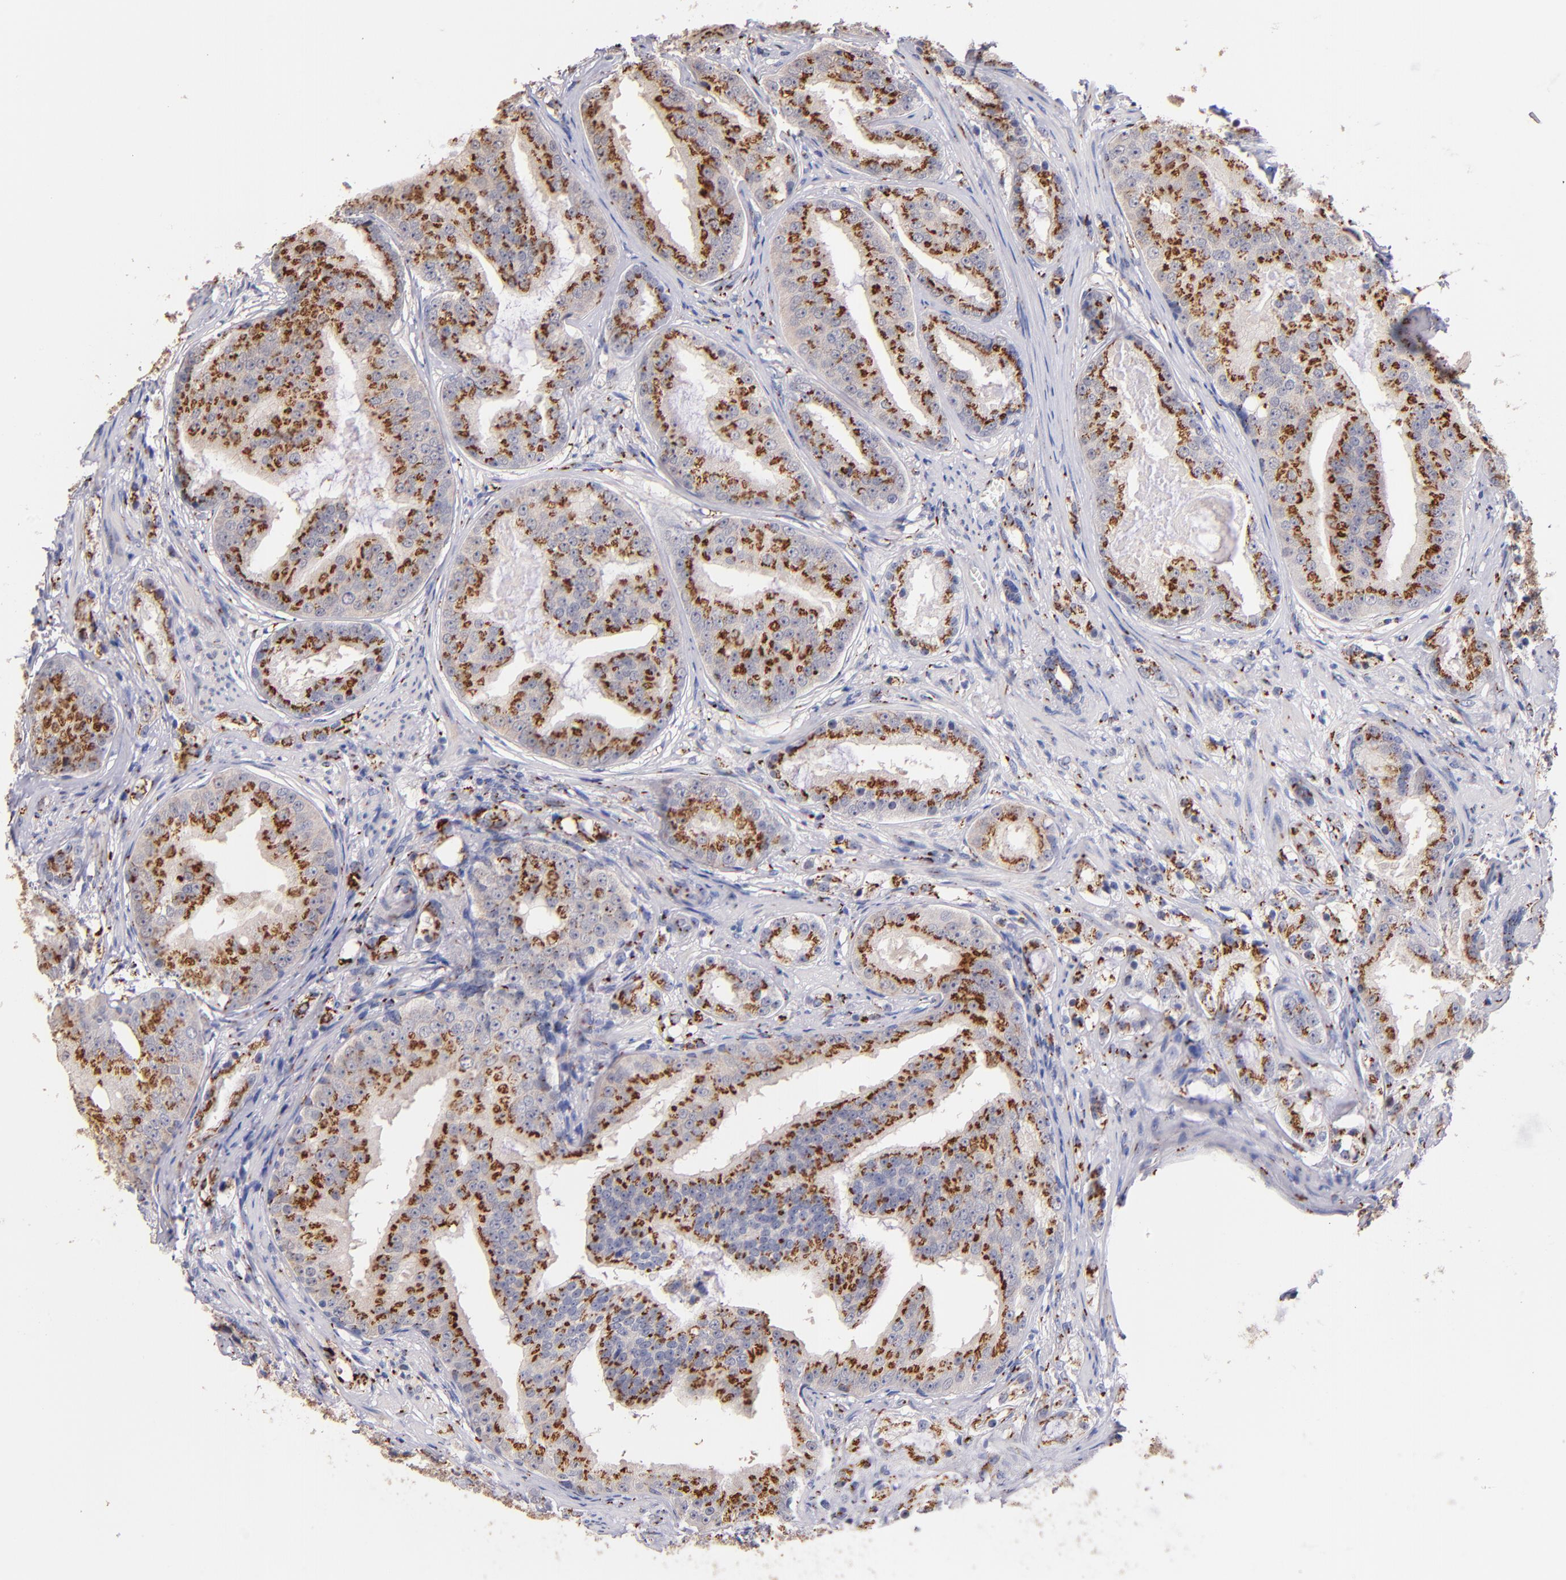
{"staining": {"intensity": "strong", "quantity": ">75%", "location": "cytoplasmic/membranous"}, "tissue": "prostate cancer", "cell_type": "Tumor cells", "image_type": "cancer", "snomed": [{"axis": "morphology", "description": "Adenocarcinoma, High grade"}, {"axis": "topography", "description": "Prostate"}], "caption": "The photomicrograph exhibits staining of prostate cancer (adenocarcinoma (high-grade)), revealing strong cytoplasmic/membranous protein expression (brown color) within tumor cells.", "gene": "GOLIM4", "patient": {"sex": "male", "age": 68}}